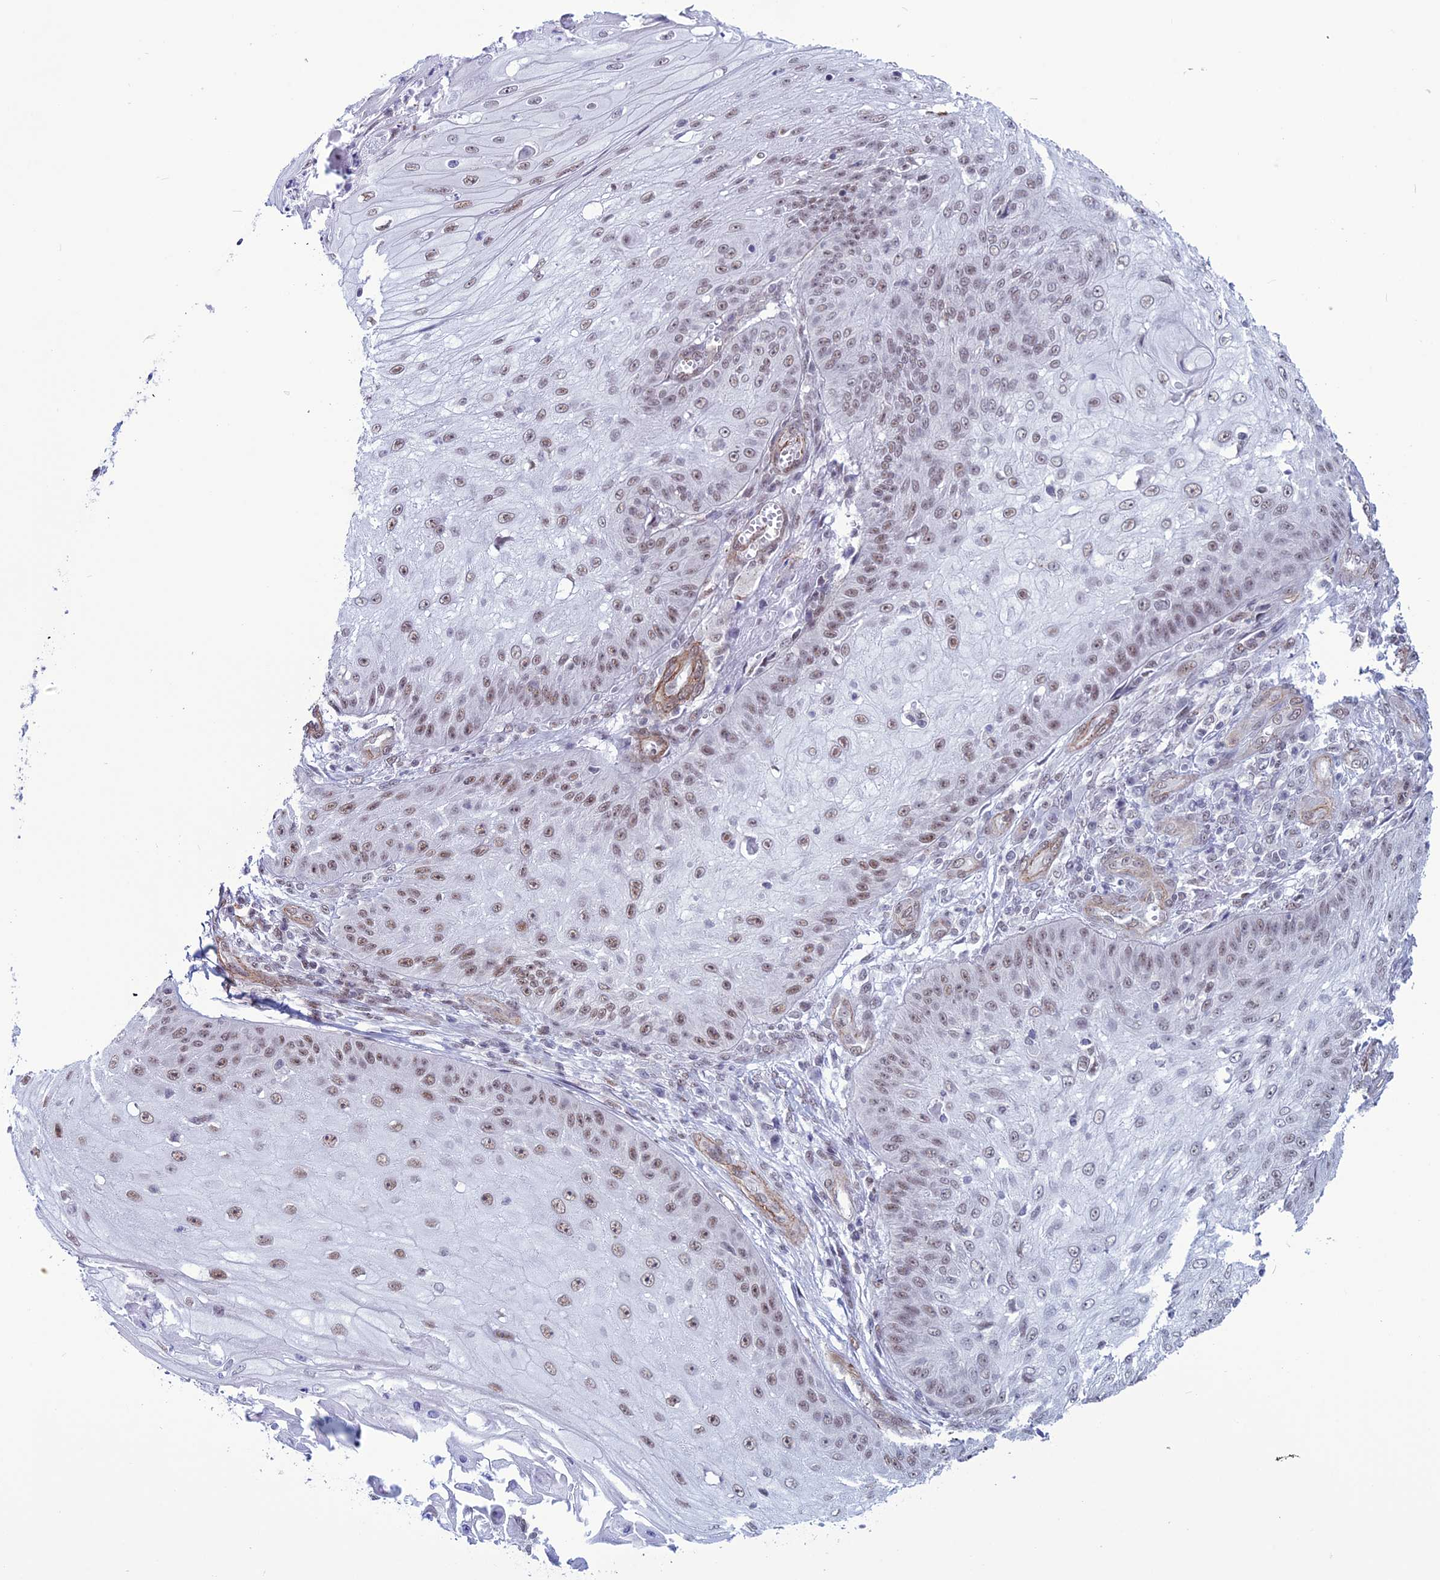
{"staining": {"intensity": "weak", "quantity": ">75%", "location": "nuclear"}, "tissue": "skin cancer", "cell_type": "Tumor cells", "image_type": "cancer", "snomed": [{"axis": "morphology", "description": "Squamous cell carcinoma, NOS"}, {"axis": "topography", "description": "Skin"}], "caption": "Squamous cell carcinoma (skin) stained for a protein demonstrates weak nuclear positivity in tumor cells. Using DAB (brown) and hematoxylin (blue) stains, captured at high magnification using brightfield microscopy.", "gene": "U2AF1", "patient": {"sex": "male", "age": 70}}